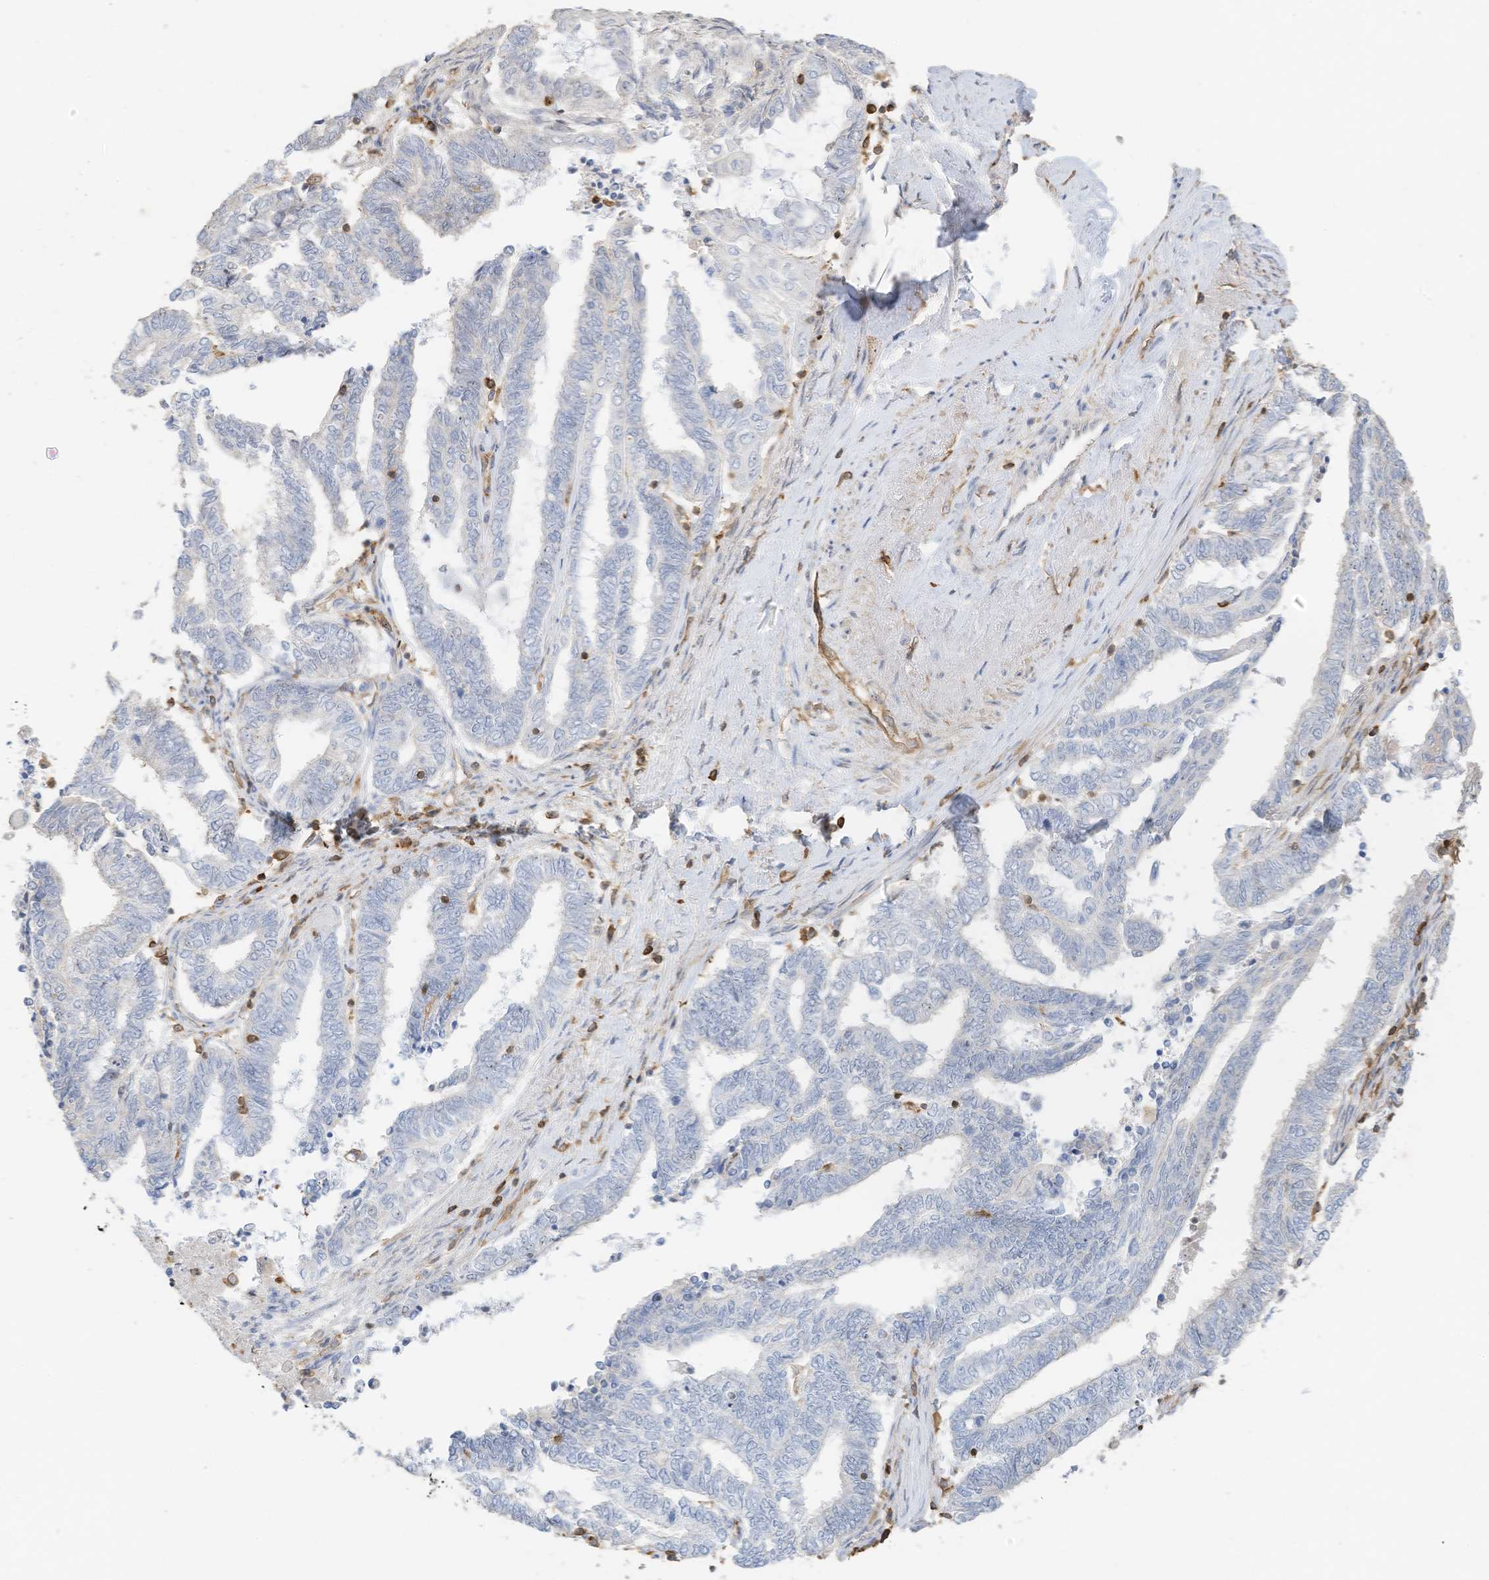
{"staining": {"intensity": "negative", "quantity": "none", "location": "none"}, "tissue": "endometrial cancer", "cell_type": "Tumor cells", "image_type": "cancer", "snomed": [{"axis": "morphology", "description": "Adenocarcinoma, NOS"}, {"axis": "topography", "description": "Uterus"}, {"axis": "topography", "description": "Endometrium"}], "caption": "Immunohistochemistry (IHC) of adenocarcinoma (endometrial) demonstrates no staining in tumor cells.", "gene": "ARHGAP25", "patient": {"sex": "female", "age": 70}}